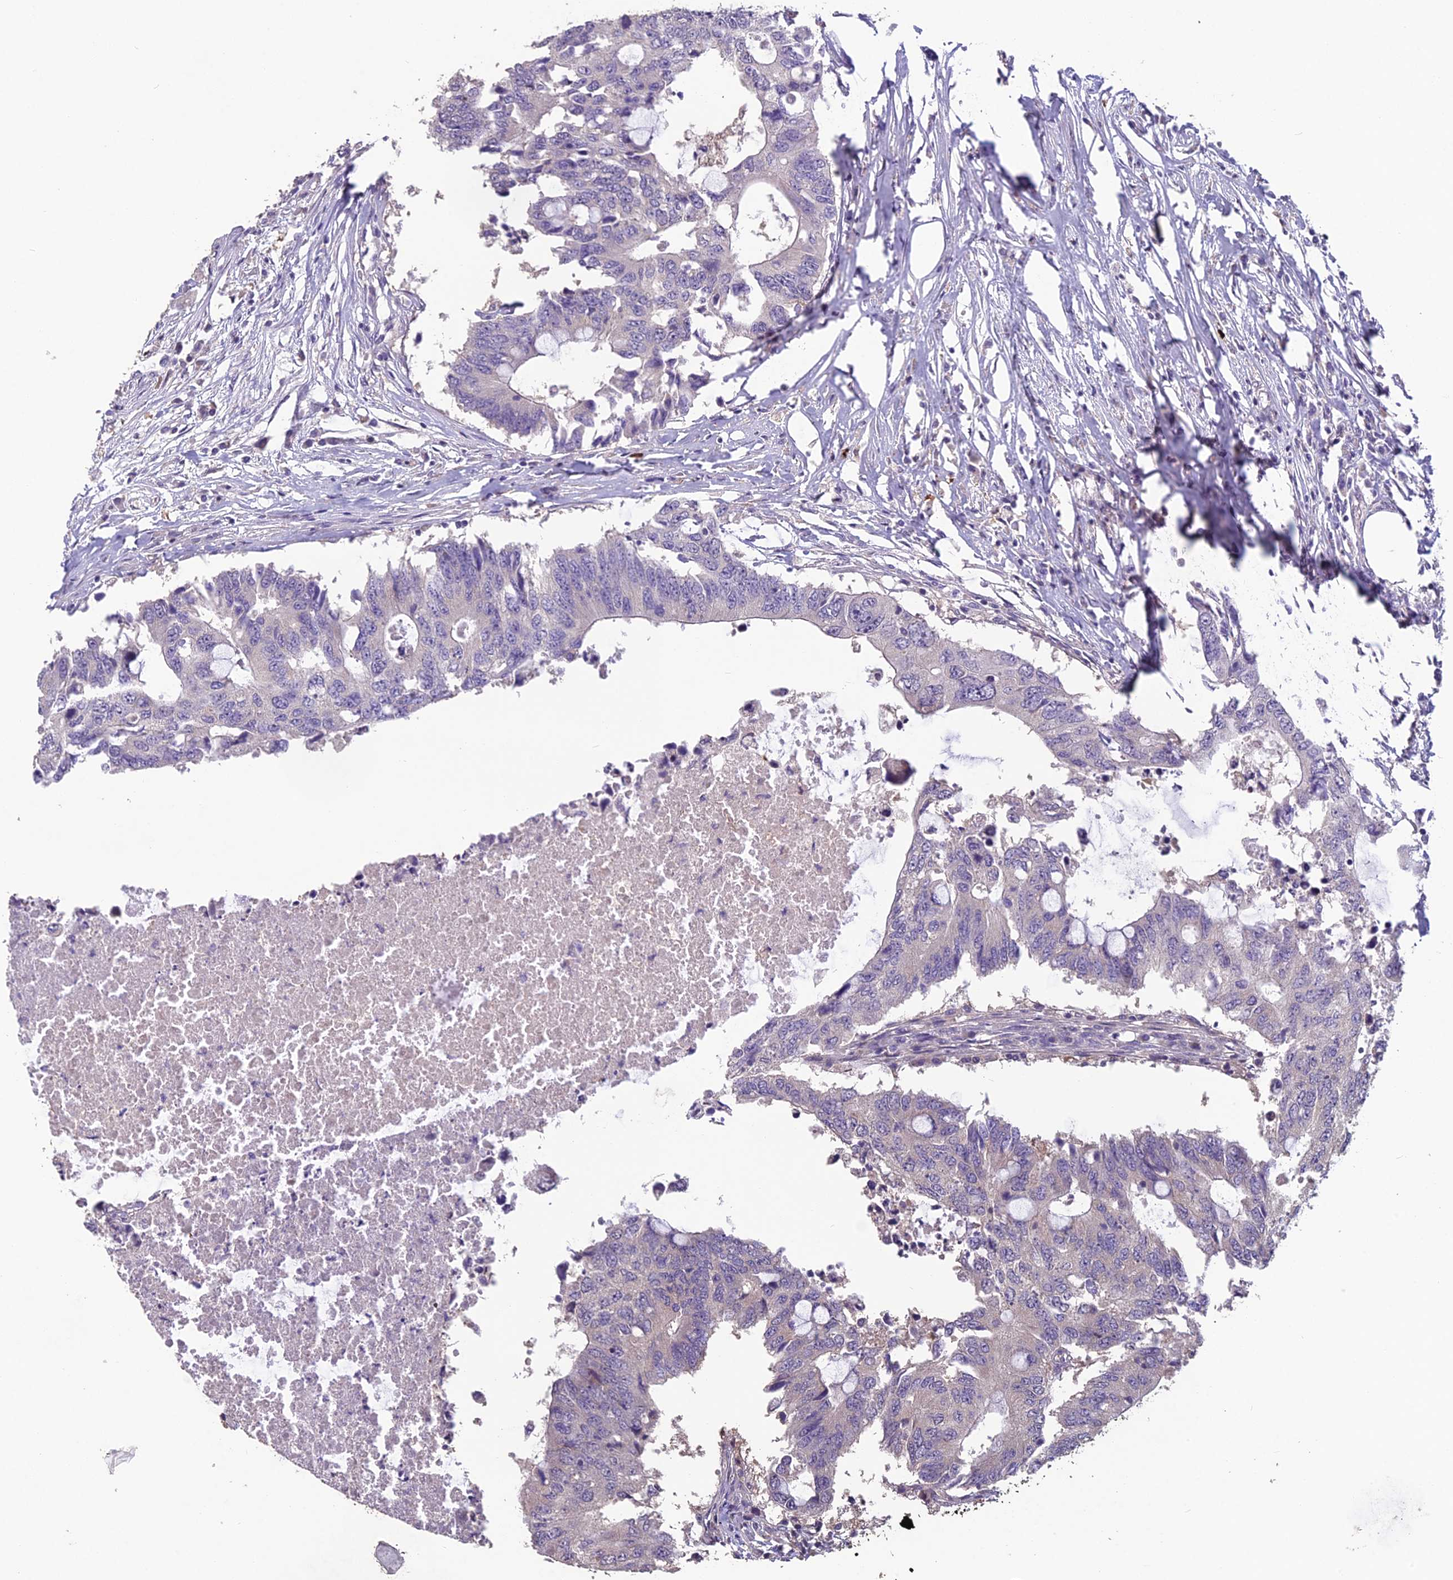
{"staining": {"intensity": "negative", "quantity": "none", "location": "none"}, "tissue": "colorectal cancer", "cell_type": "Tumor cells", "image_type": "cancer", "snomed": [{"axis": "morphology", "description": "Adenocarcinoma, NOS"}, {"axis": "topography", "description": "Colon"}], "caption": "This is an immunohistochemistry micrograph of human colorectal cancer. There is no staining in tumor cells.", "gene": "CEACAM16", "patient": {"sex": "male", "age": 71}}